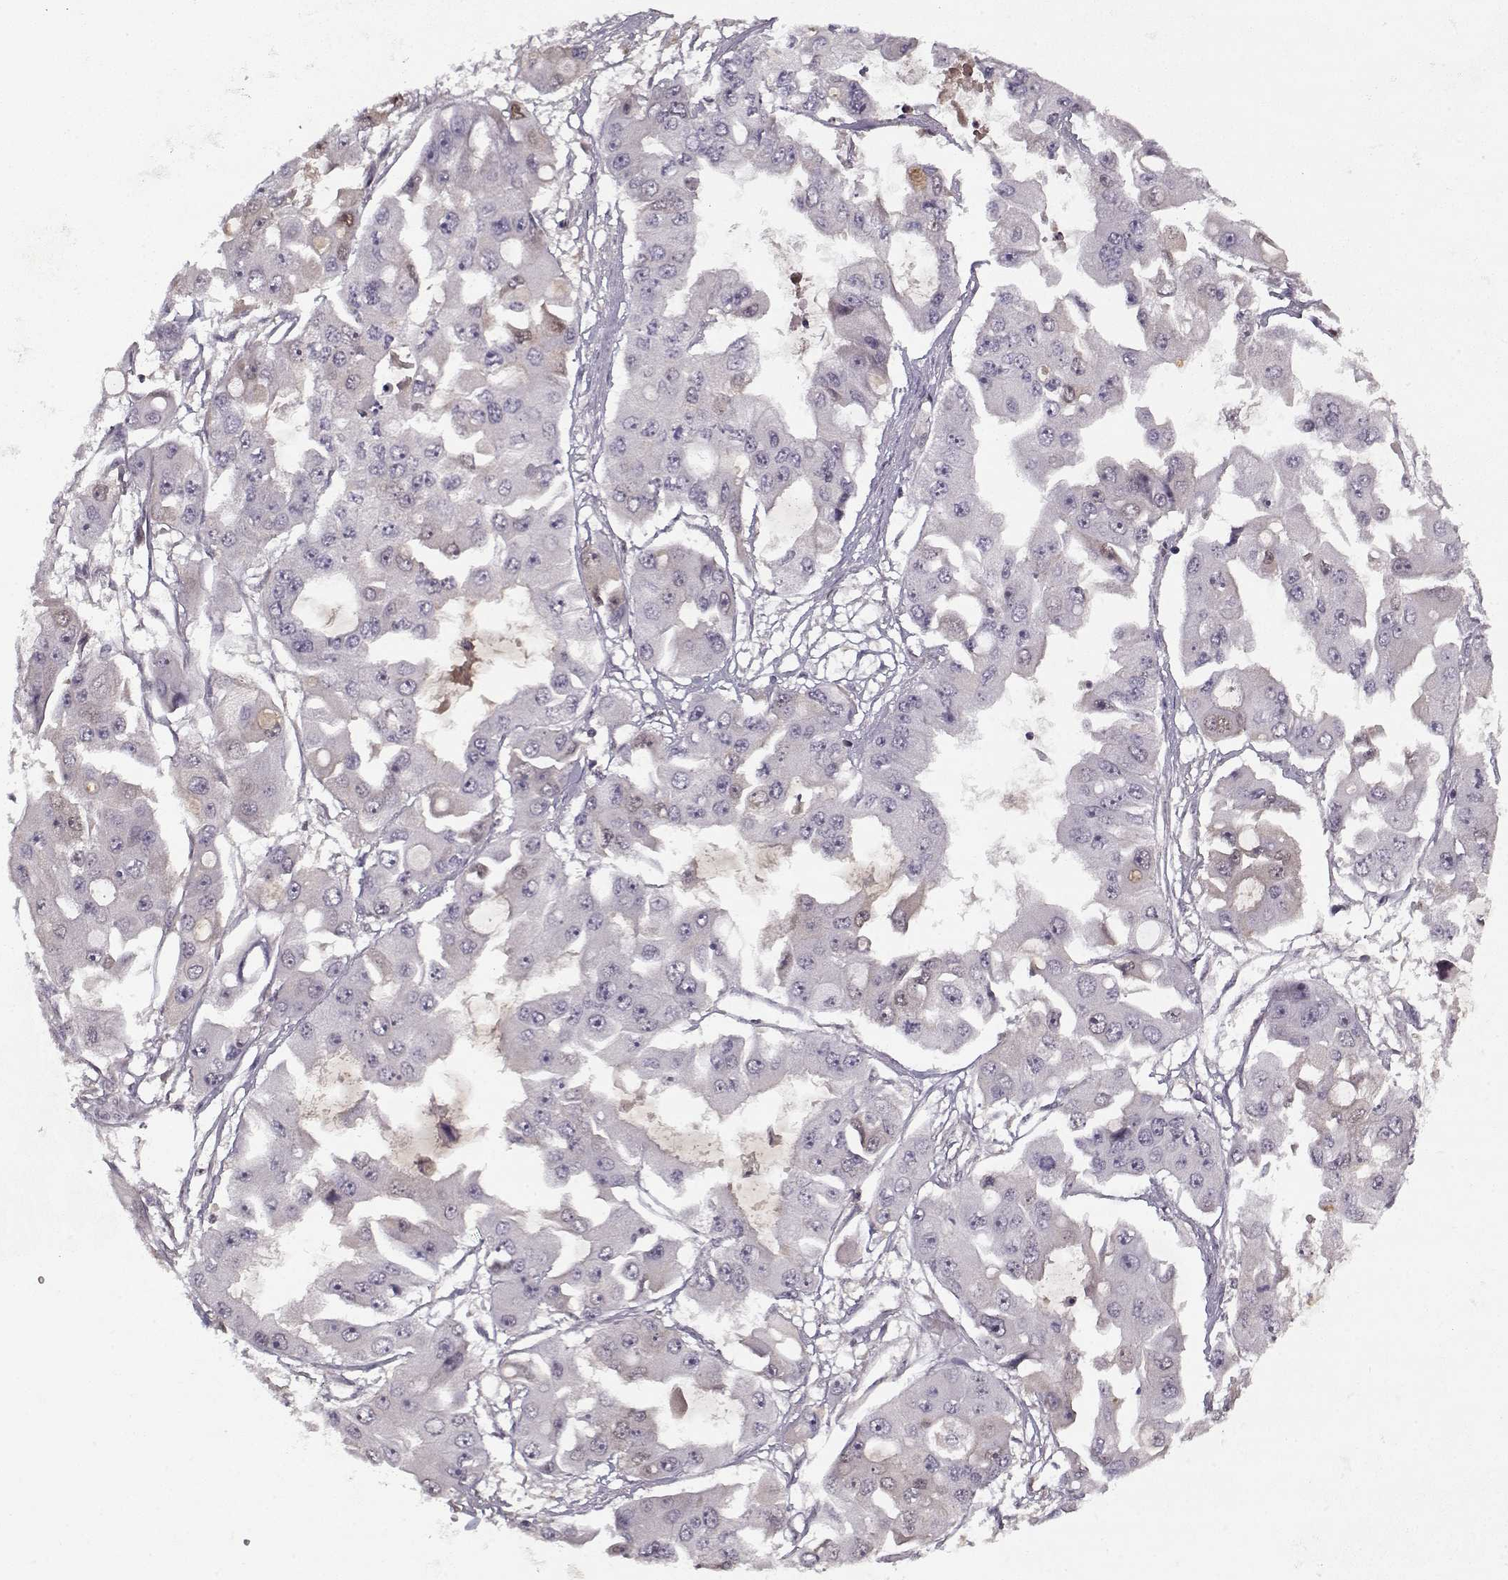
{"staining": {"intensity": "weak", "quantity": "<25%", "location": "cytoplasmic/membranous"}, "tissue": "ovarian cancer", "cell_type": "Tumor cells", "image_type": "cancer", "snomed": [{"axis": "morphology", "description": "Cystadenocarcinoma, serous, NOS"}, {"axis": "topography", "description": "Ovary"}], "caption": "Immunohistochemistry of serous cystadenocarcinoma (ovarian) shows no positivity in tumor cells.", "gene": "AFM", "patient": {"sex": "female", "age": 56}}